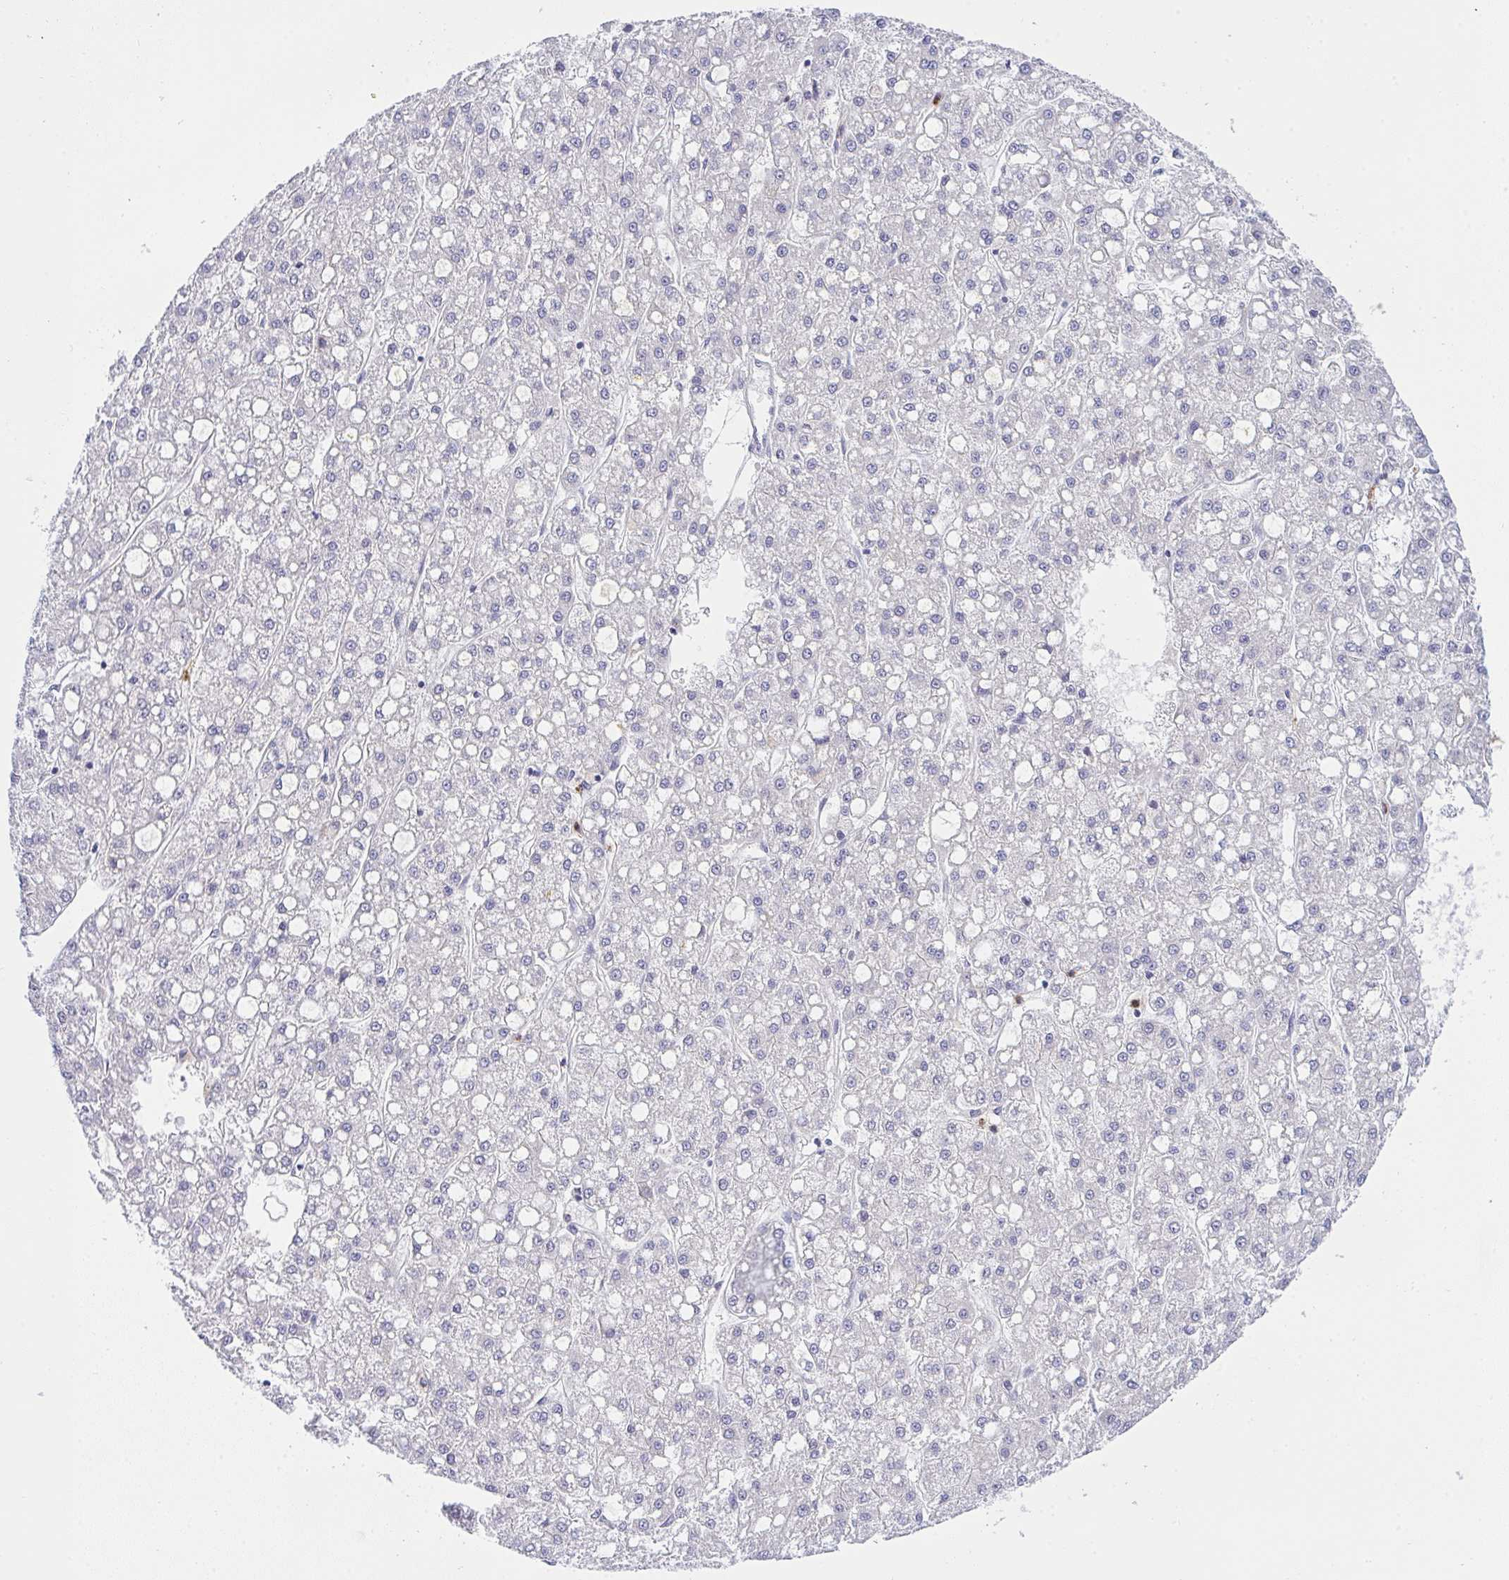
{"staining": {"intensity": "negative", "quantity": "none", "location": "none"}, "tissue": "liver cancer", "cell_type": "Tumor cells", "image_type": "cancer", "snomed": [{"axis": "morphology", "description": "Carcinoma, Hepatocellular, NOS"}, {"axis": "topography", "description": "Liver"}], "caption": "This image is of liver hepatocellular carcinoma stained with immunohistochemistry to label a protein in brown with the nuclei are counter-stained blue. There is no staining in tumor cells.", "gene": "ZNF554", "patient": {"sex": "male", "age": 67}}